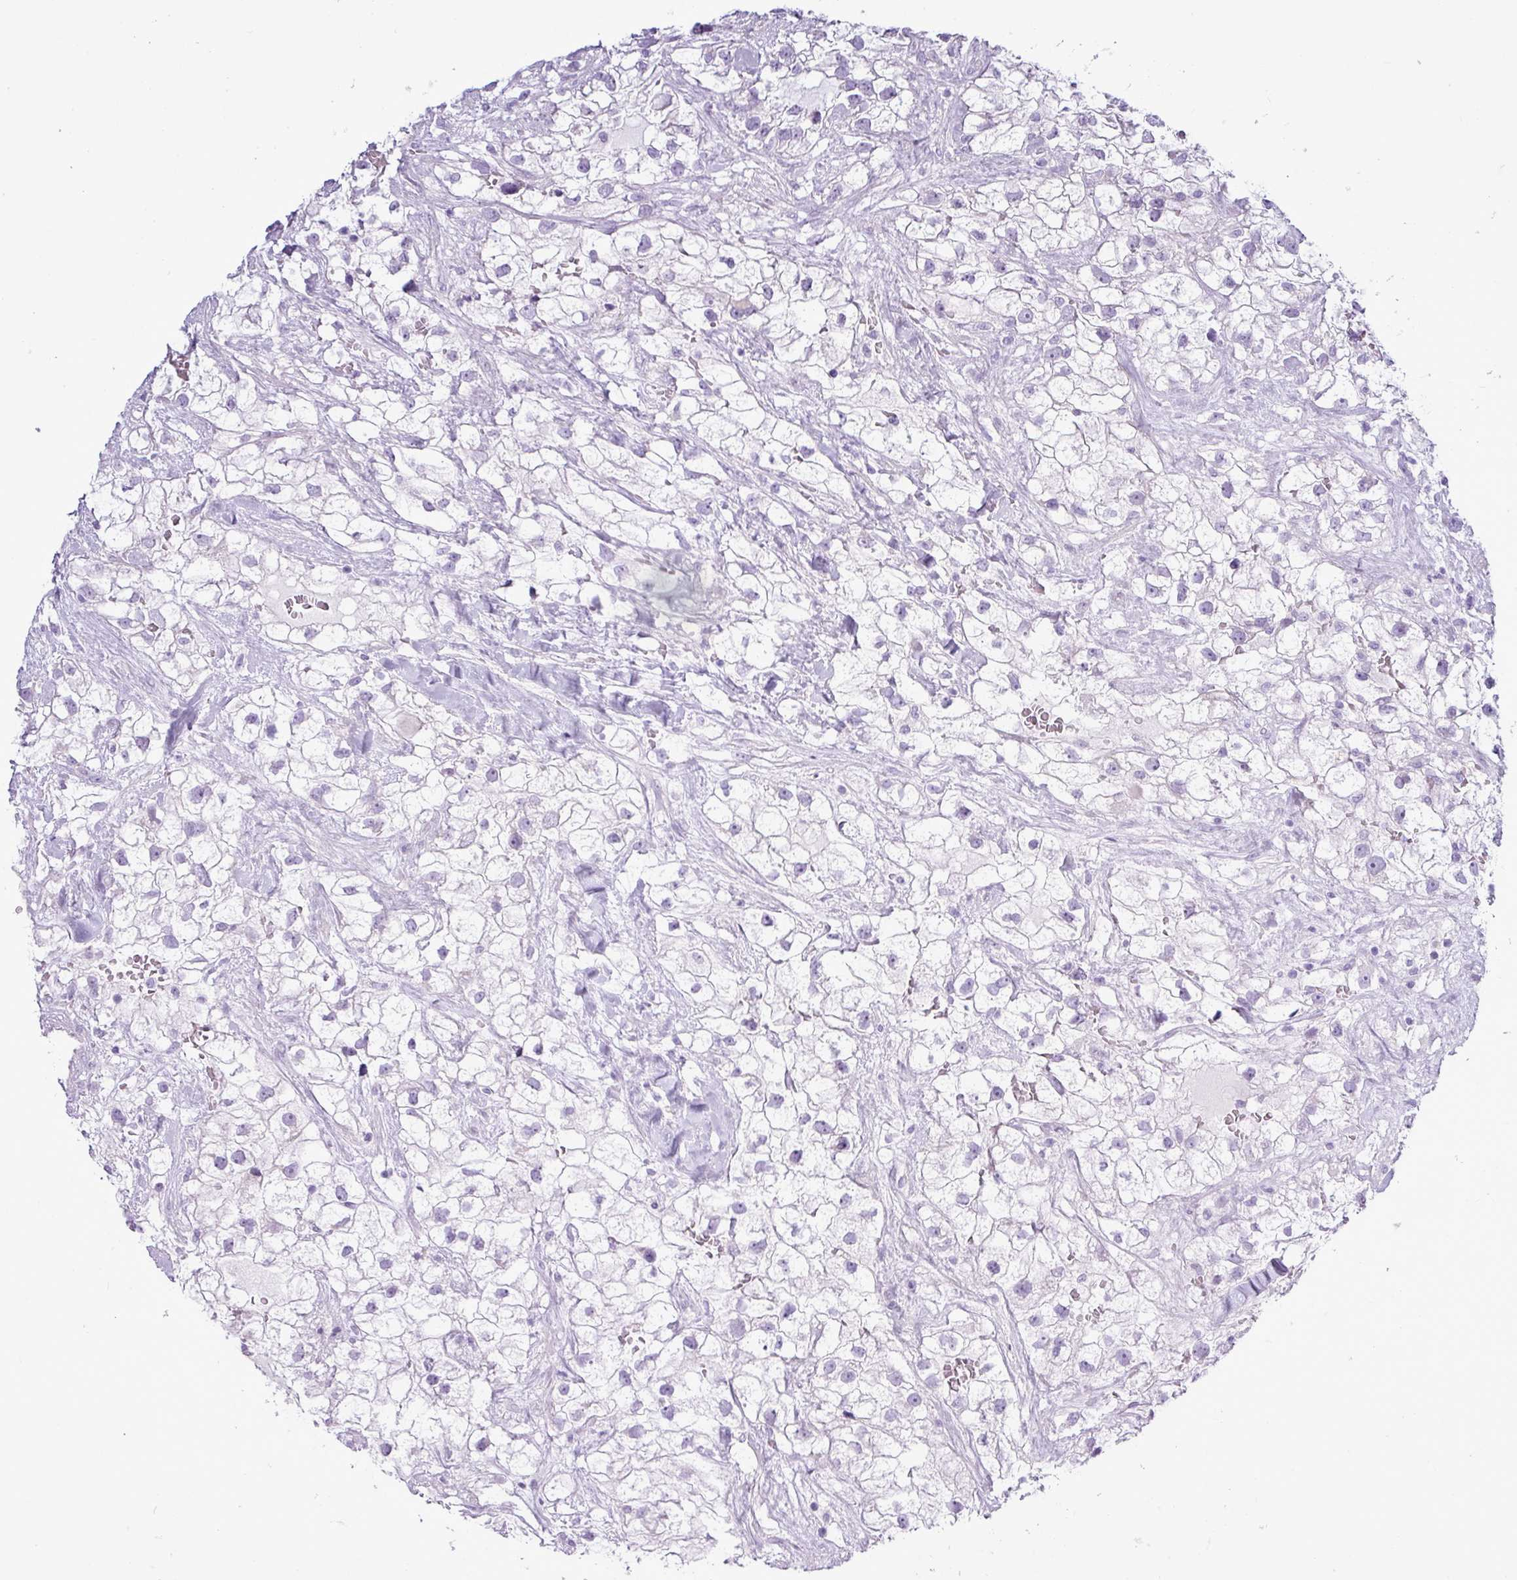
{"staining": {"intensity": "negative", "quantity": "none", "location": "none"}, "tissue": "renal cancer", "cell_type": "Tumor cells", "image_type": "cancer", "snomed": [{"axis": "morphology", "description": "Adenocarcinoma, NOS"}, {"axis": "topography", "description": "Kidney"}], "caption": "There is no significant positivity in tumor cells of renal cancer (adenocarcinoma). (DAB immunohistochemistry (IHC), high magnification).", "gene": "ALDH3A1", "patient": {"sex": "male", "age": 59}}